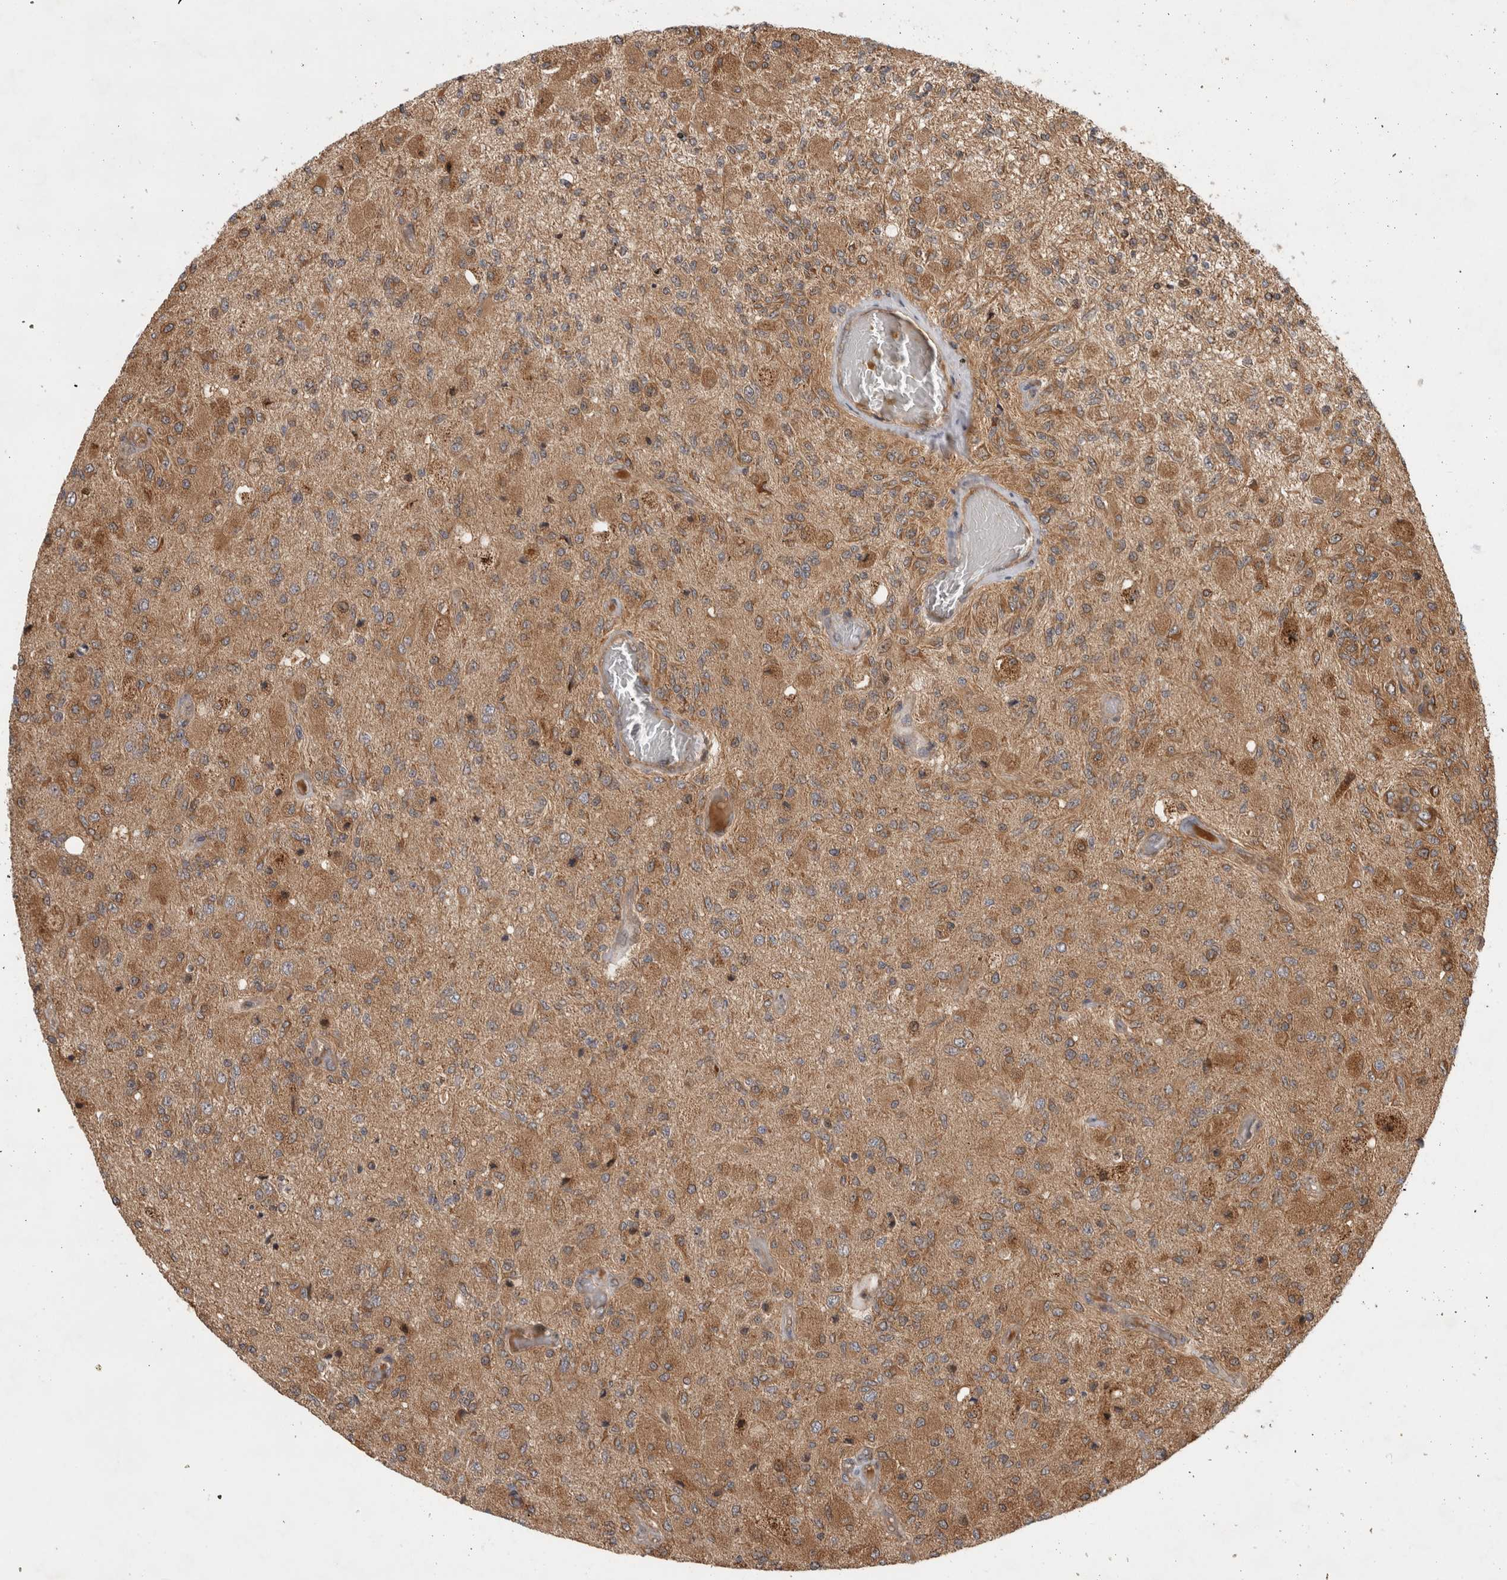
{"staining": {"intensity": "moderate", "quantity": ">75%", "location": "cytoplasmic/membranous"}, "tissue": "glioma", "cell_type": "Tumor cells", "image_type": "cancer", "snomed": [{"axis": "morphology", "description": "Normal tissue, NOS"}, {"axis": "morphology", "description": "Glioma, malignant, High grade"}, {"axis": "topography", "description": "Cerebral cortex"}], "caption": "A high-resolution photomicrograph shows immunohistochemistry staining of malignant glioma (high-grade), which displays moderate cytoplasmic/membranous positivity in approximately >75% of tumor cells.", "gene": "TUBD1", "patient": {"sex": "male", "age": 77}}